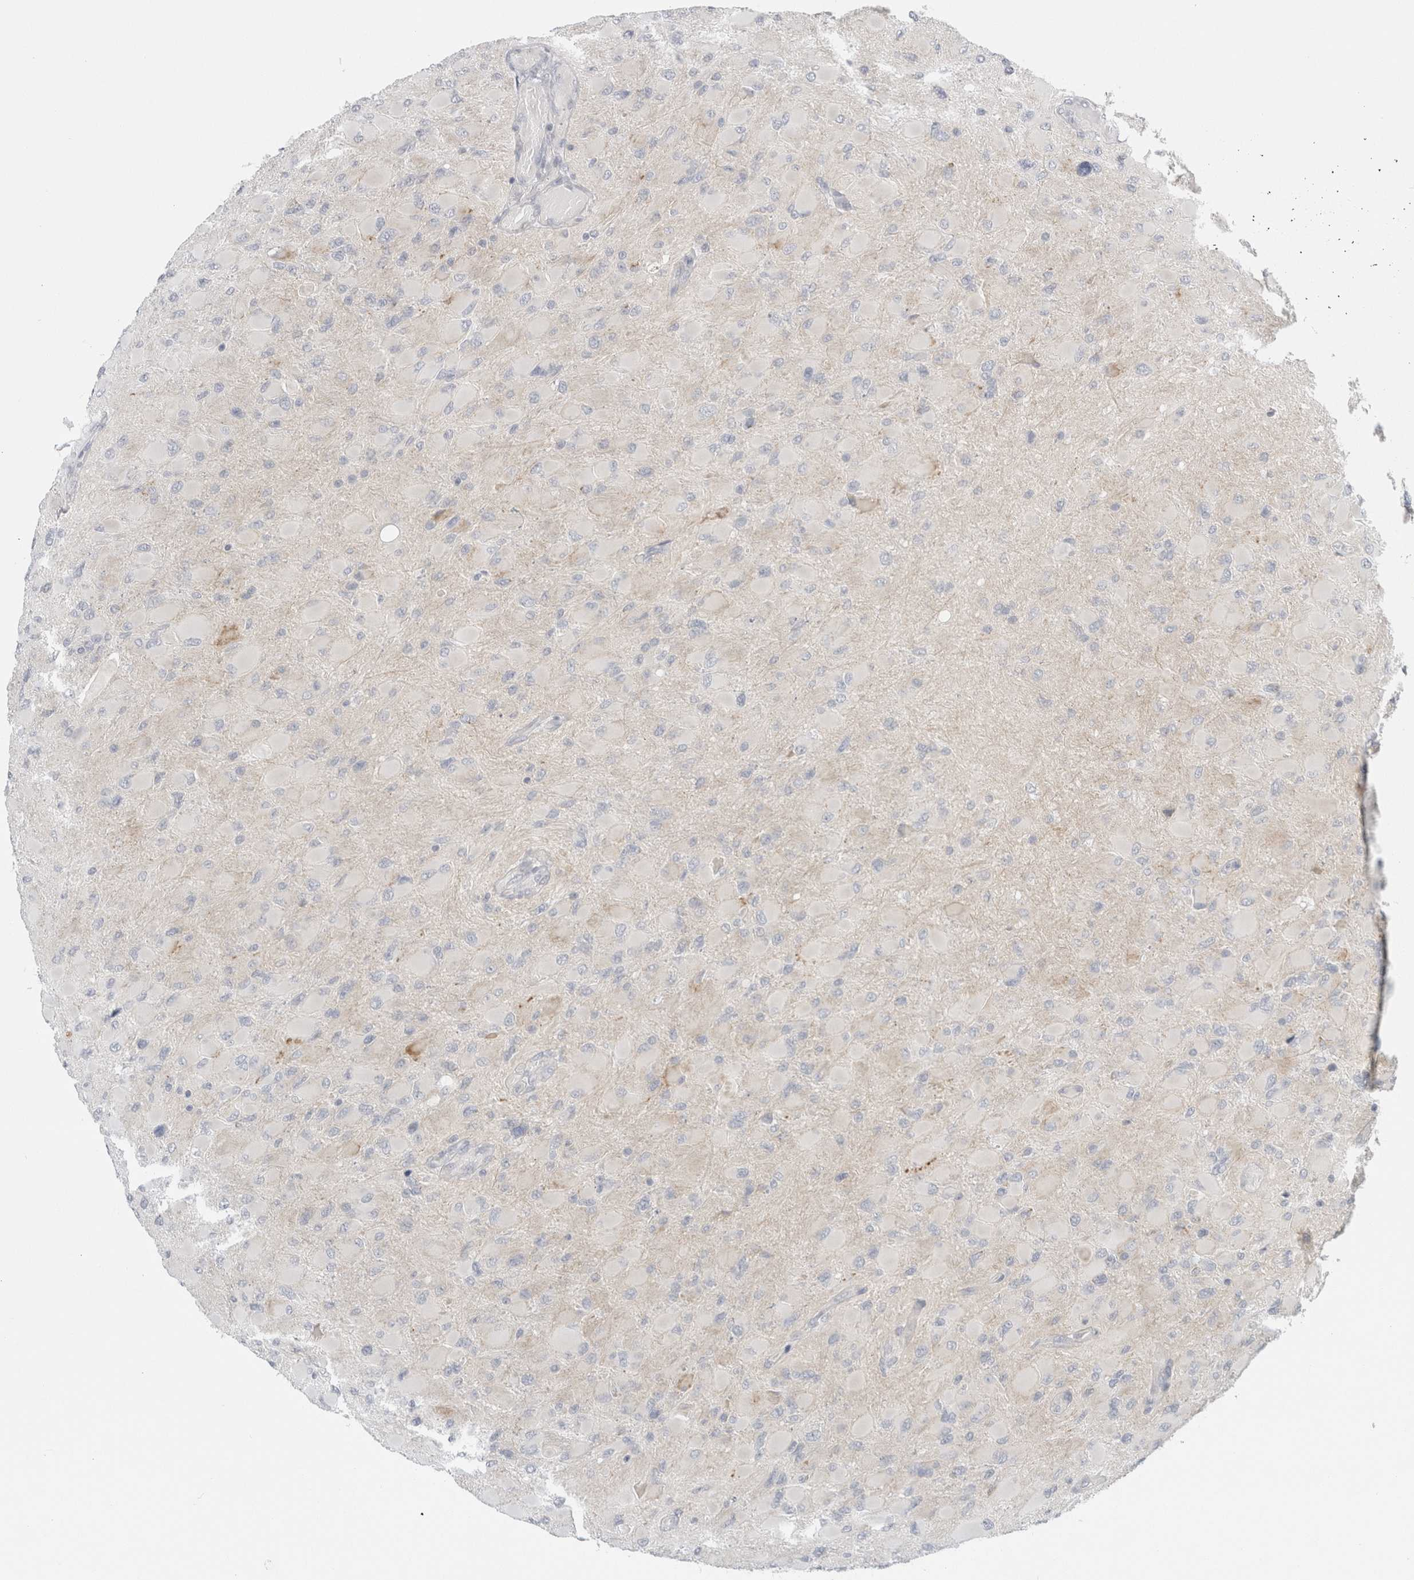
{"staining": {"intensity": "negative", "quantity": "none", "location": "none"}, "tissue": "glioma", "cell_type": "Tumor cells", "image_type": "cancer", "snomed": [{"axis": "morphology", "description": "Glioma, malignant, High grade"}, {"axis": "topography", "description": "Cerebral cortex"}], "caption": "Glioma was stained to show a protein in brown. There is no significant expression in tumor cells.", "gene": "FAHD1", "patient": {"sex": "female", "age": 36}}